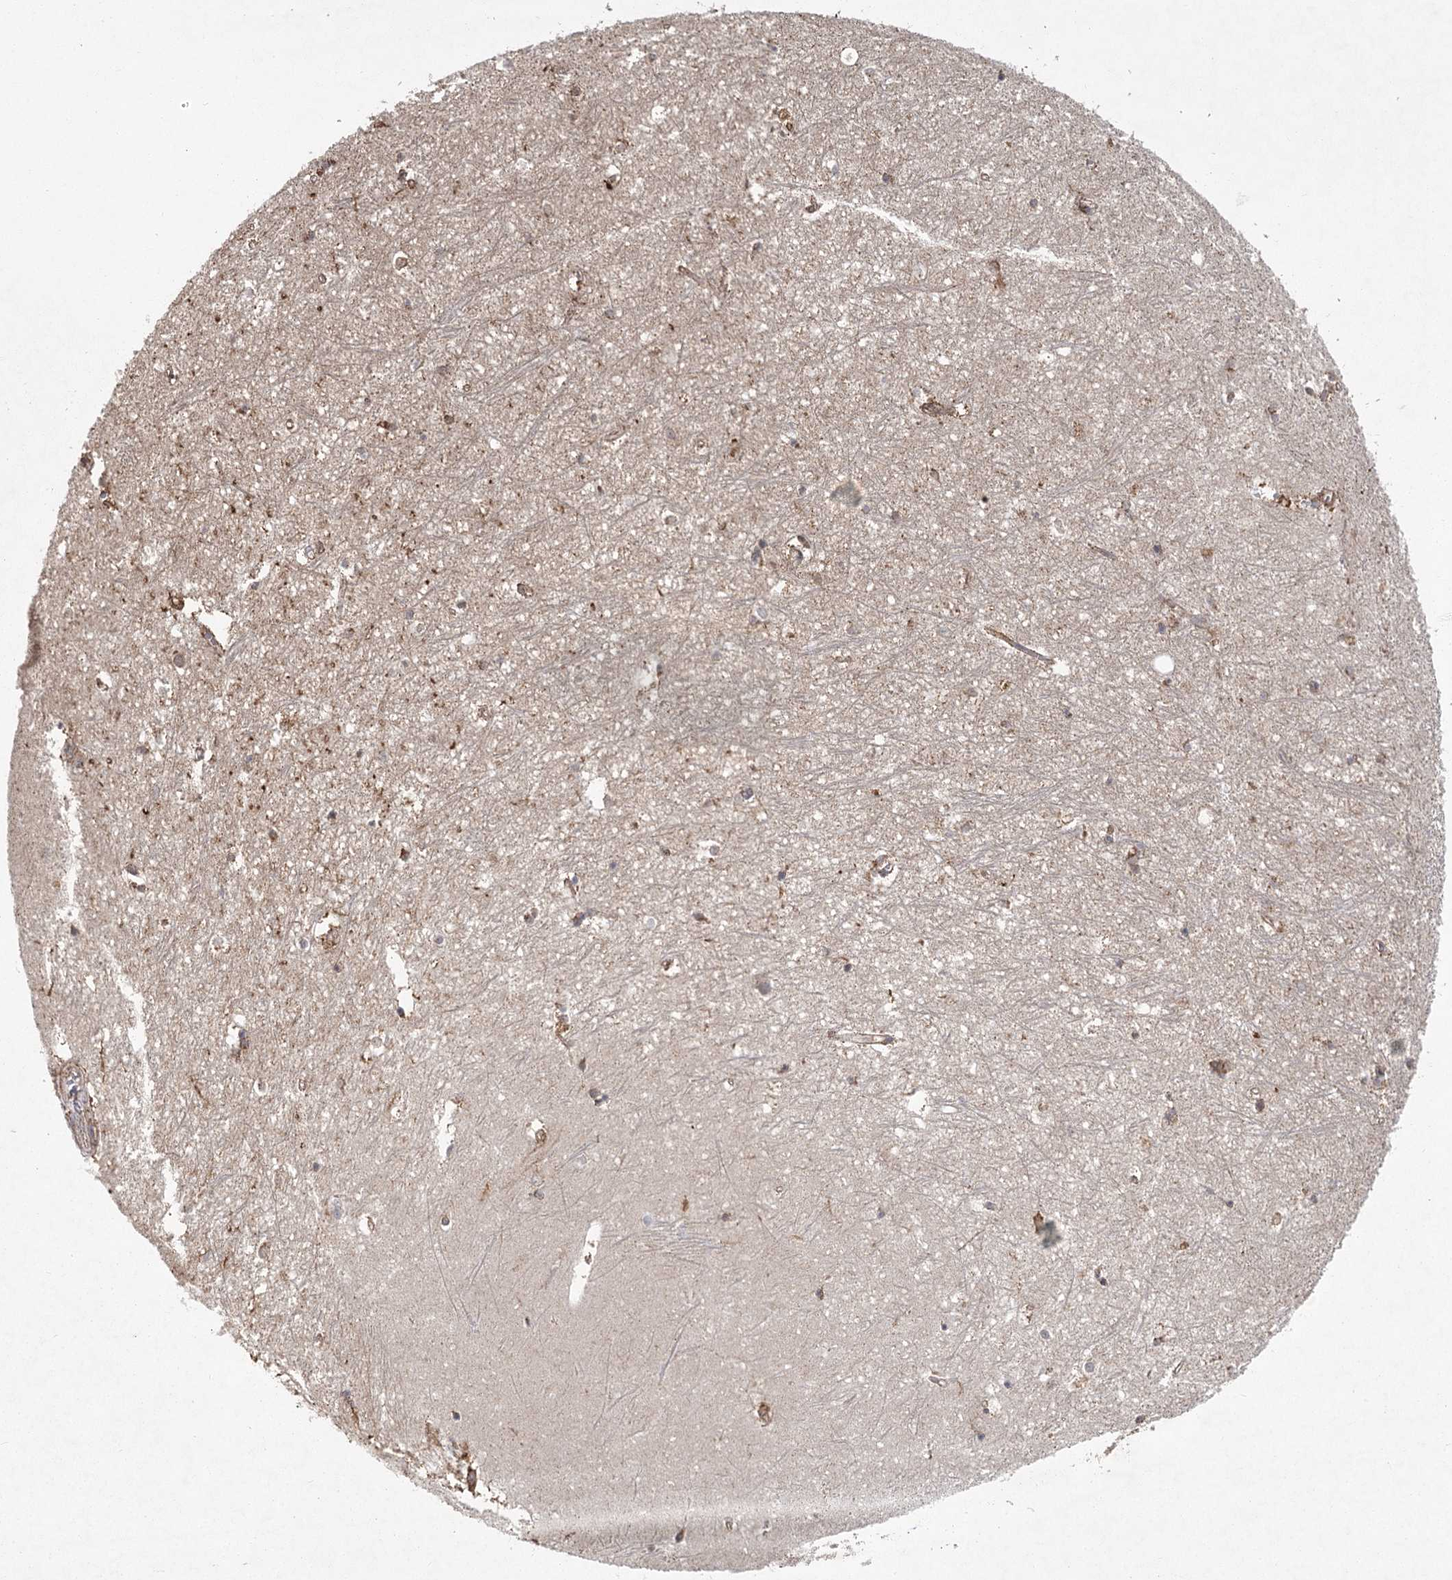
{"staining": {"intensity": "negative", "quantity": "none", "location": "none"}, "tissue": "hippocampus", "cell_type": "Glial cells", "image_type": "normal", "snomed": [{"axis": "morphology", "description": "Normal tissue, NOS"}, {"axis": "topography", "description": "Hippocampus"}], "caption": "Micrograph shows no significant protein positivity in glial cells of normal hippocampus.", "gene": "PLEKHA7", "patient": {"sex": "female", "age": 64}}